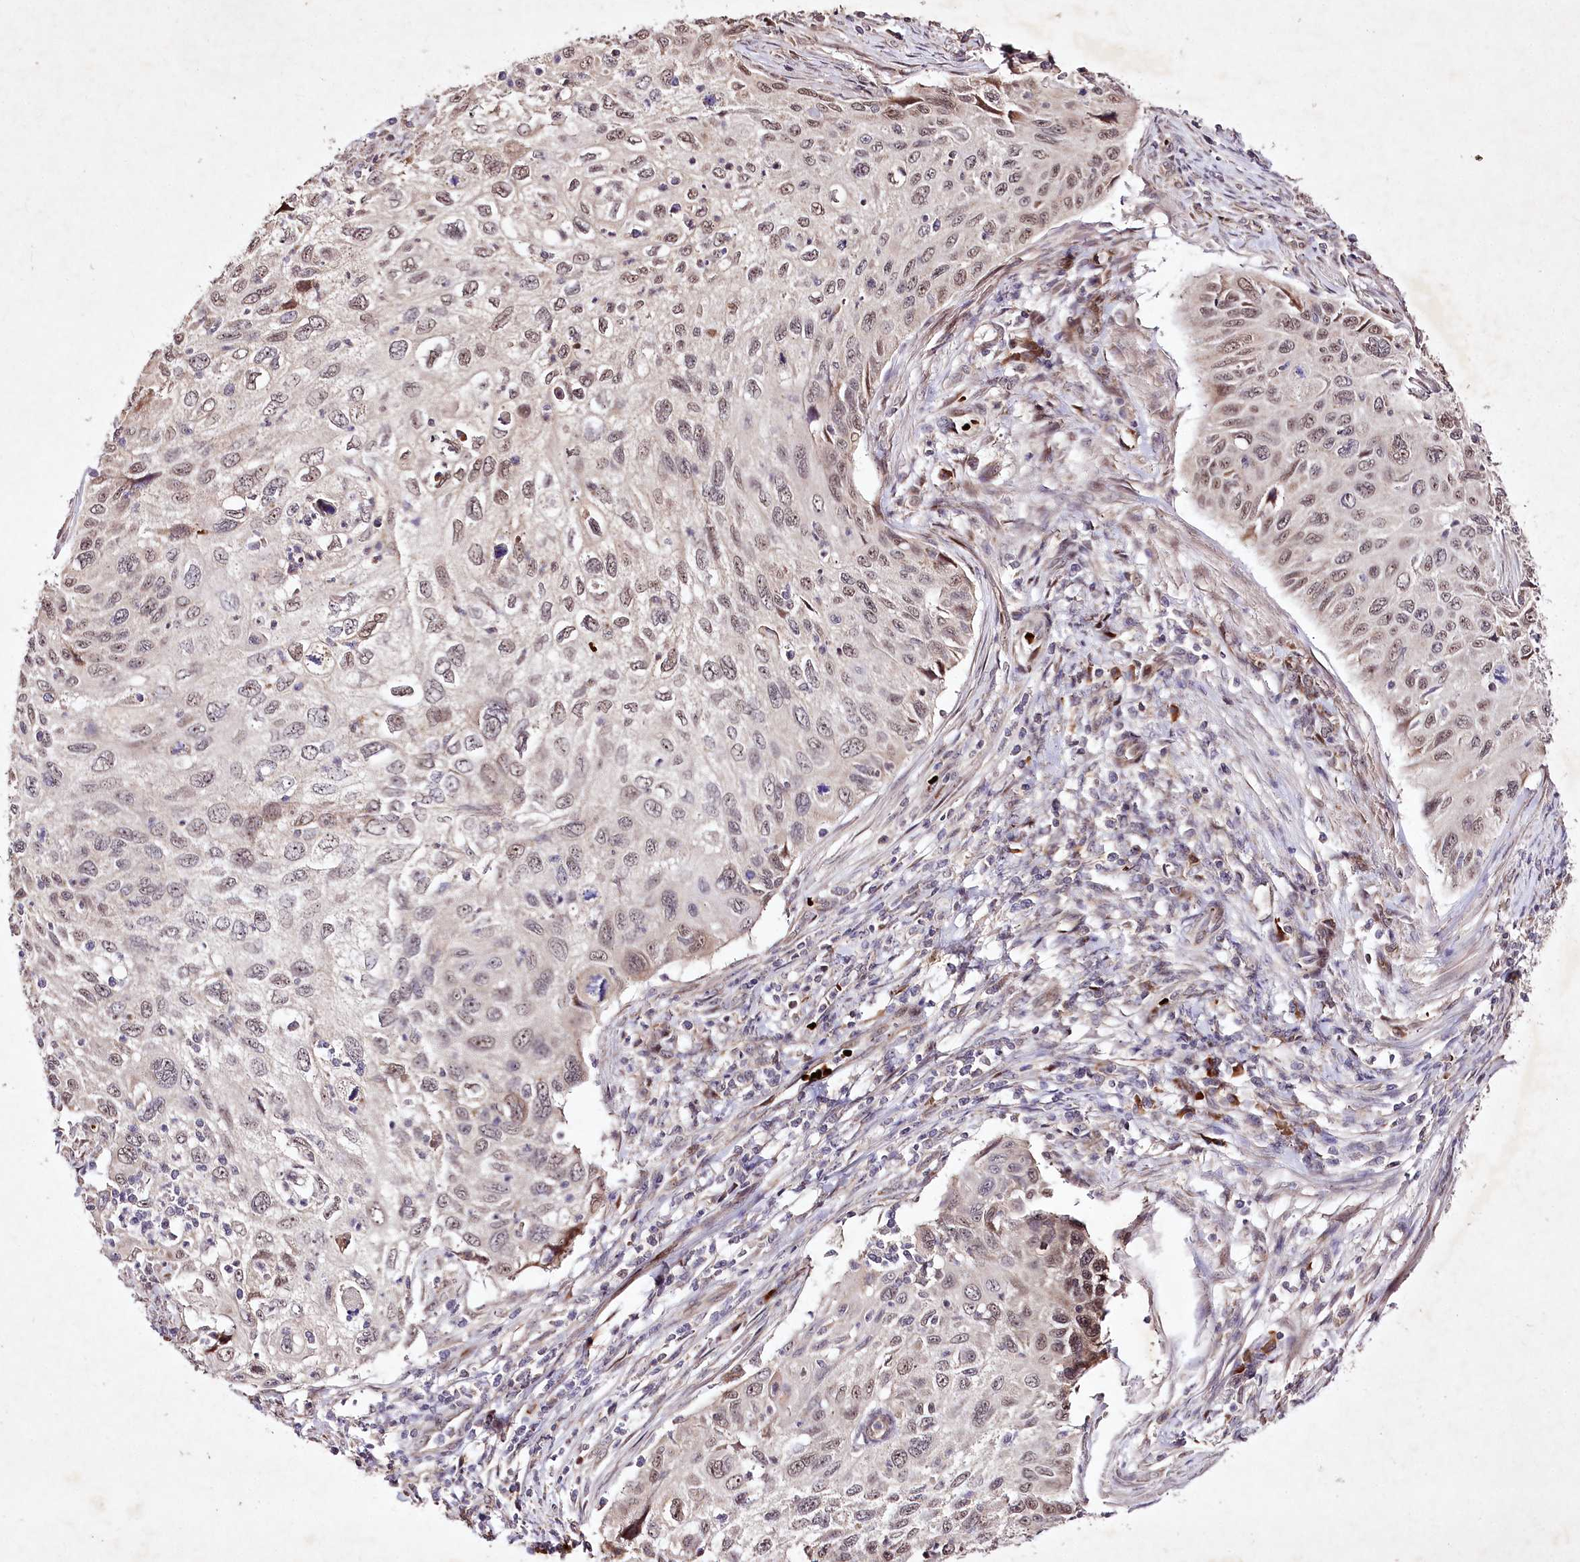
{"staining": {"intensity": "weak", "quantity": "25%-75%", "location": "nuclear"}, "tissue": "cervical cancer", "cell_type": "Tumor cells", "image_type": "cancer", "snomed": [{"axis": "morphology", "description": "Squamous cell carcinoma, NOS"}, {"axis": "topography", "description": "Cervix"}], "caption": "High-power microscopy captured an immunohistochemistry (IHC) micrograph of cervical cancer, revealing weak nuclear staining in about 25%-75% of tumor cells.", "gene": "DMP1", "patient": {"sex": "female", "age": 70}}